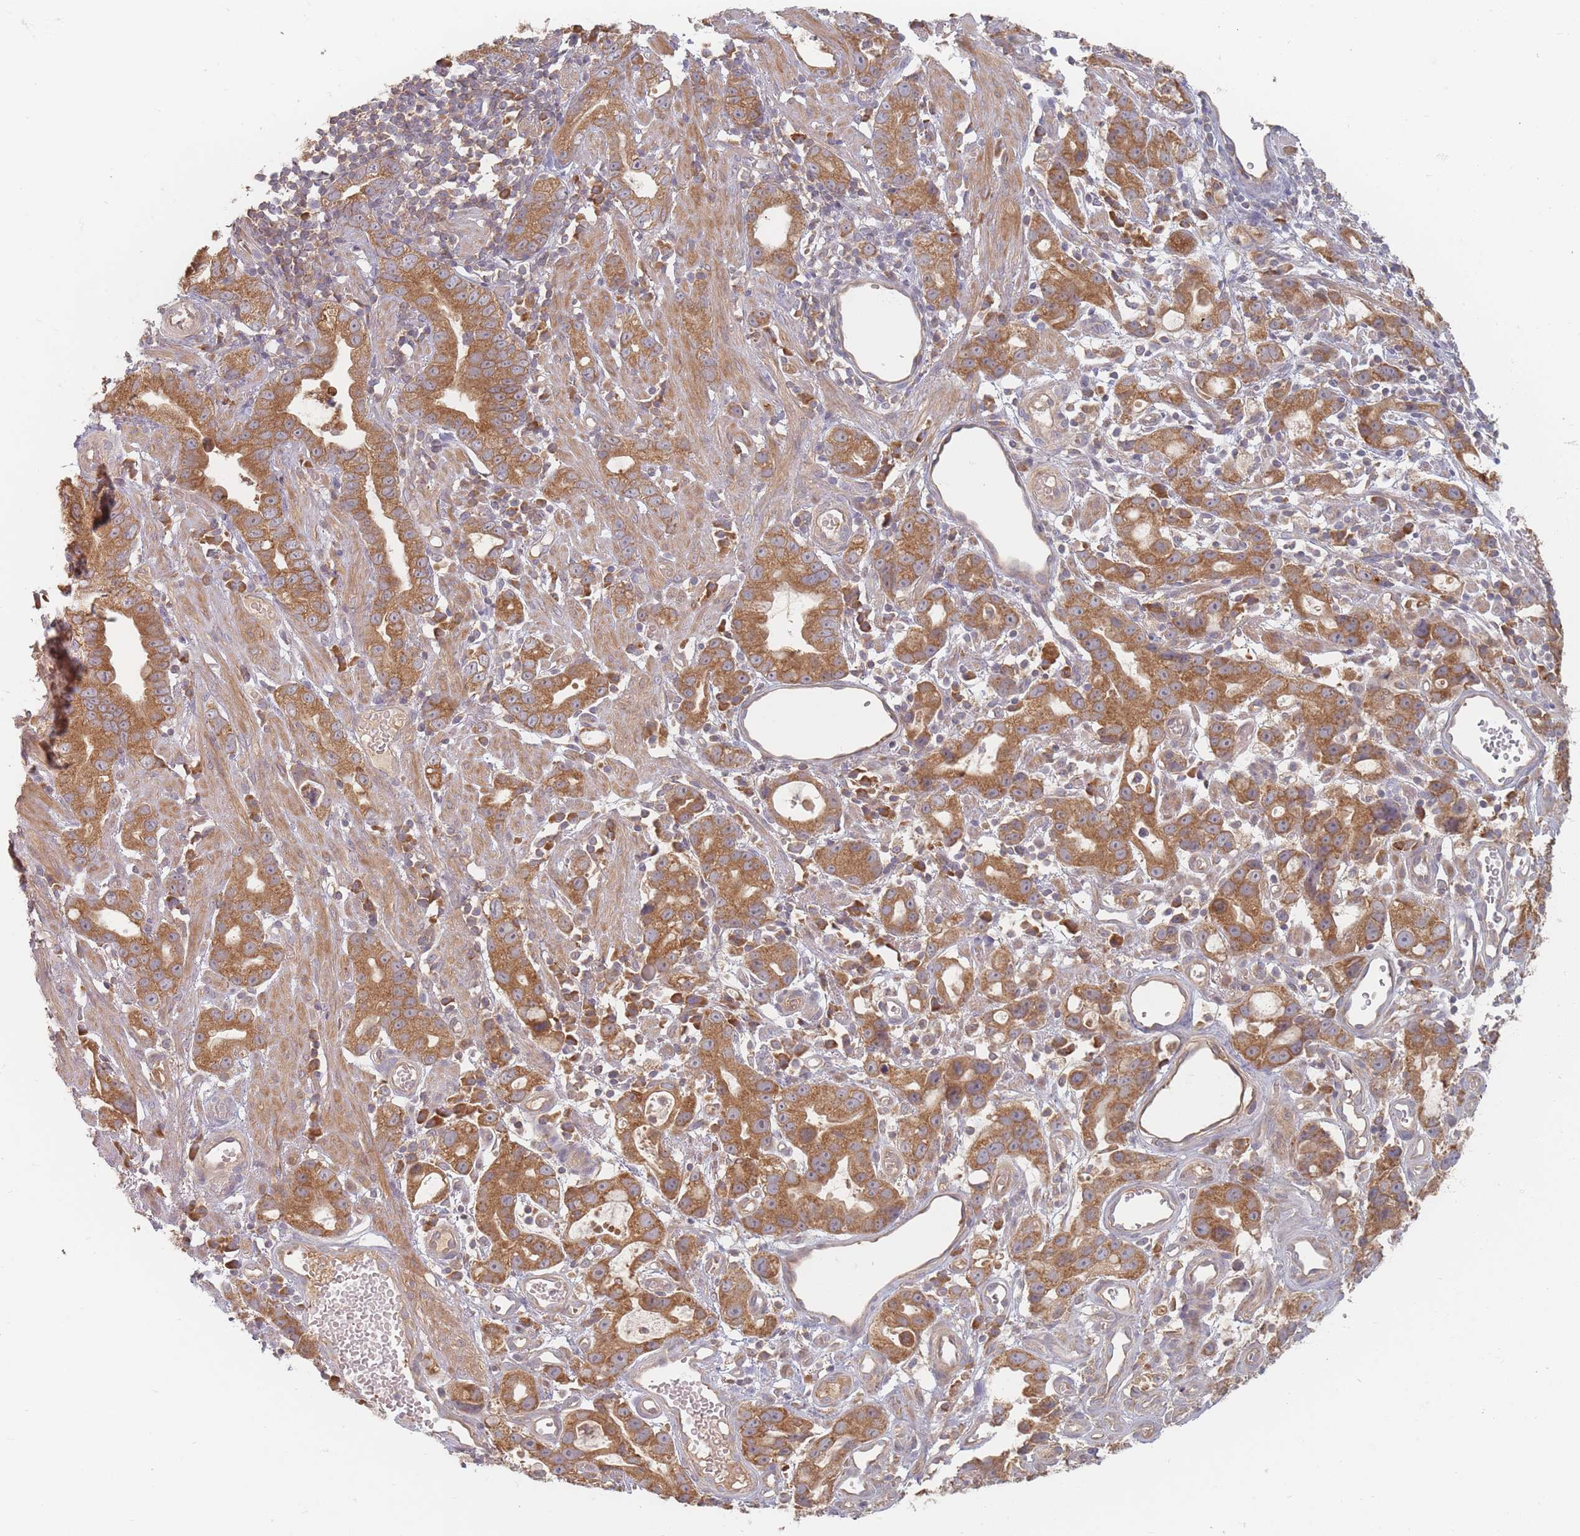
{"staining": {"intensity": "moderate", "quantity": ">75%", "location": "cytoplasmic/membranous"}, "tissue": "stomach cancer", "cell_type": "Tumor cells", "image_type": "cancer", "snomed": [{"axis": "morphology", "description": "Adenocarcinoma, NOS"}, {"axis": "topography", "description": "Stomach"}], "caption": "Stomach cancer (adenocarcinoma) stained with IHC reveals moderate cytoplasmic/membranous expression in approximately >75% of tumor cells. (DAB IHC with brightfield microscopy, high magnification).", "gene": "SLC35F3", "patient": {"sex": "male", "age": 55}}